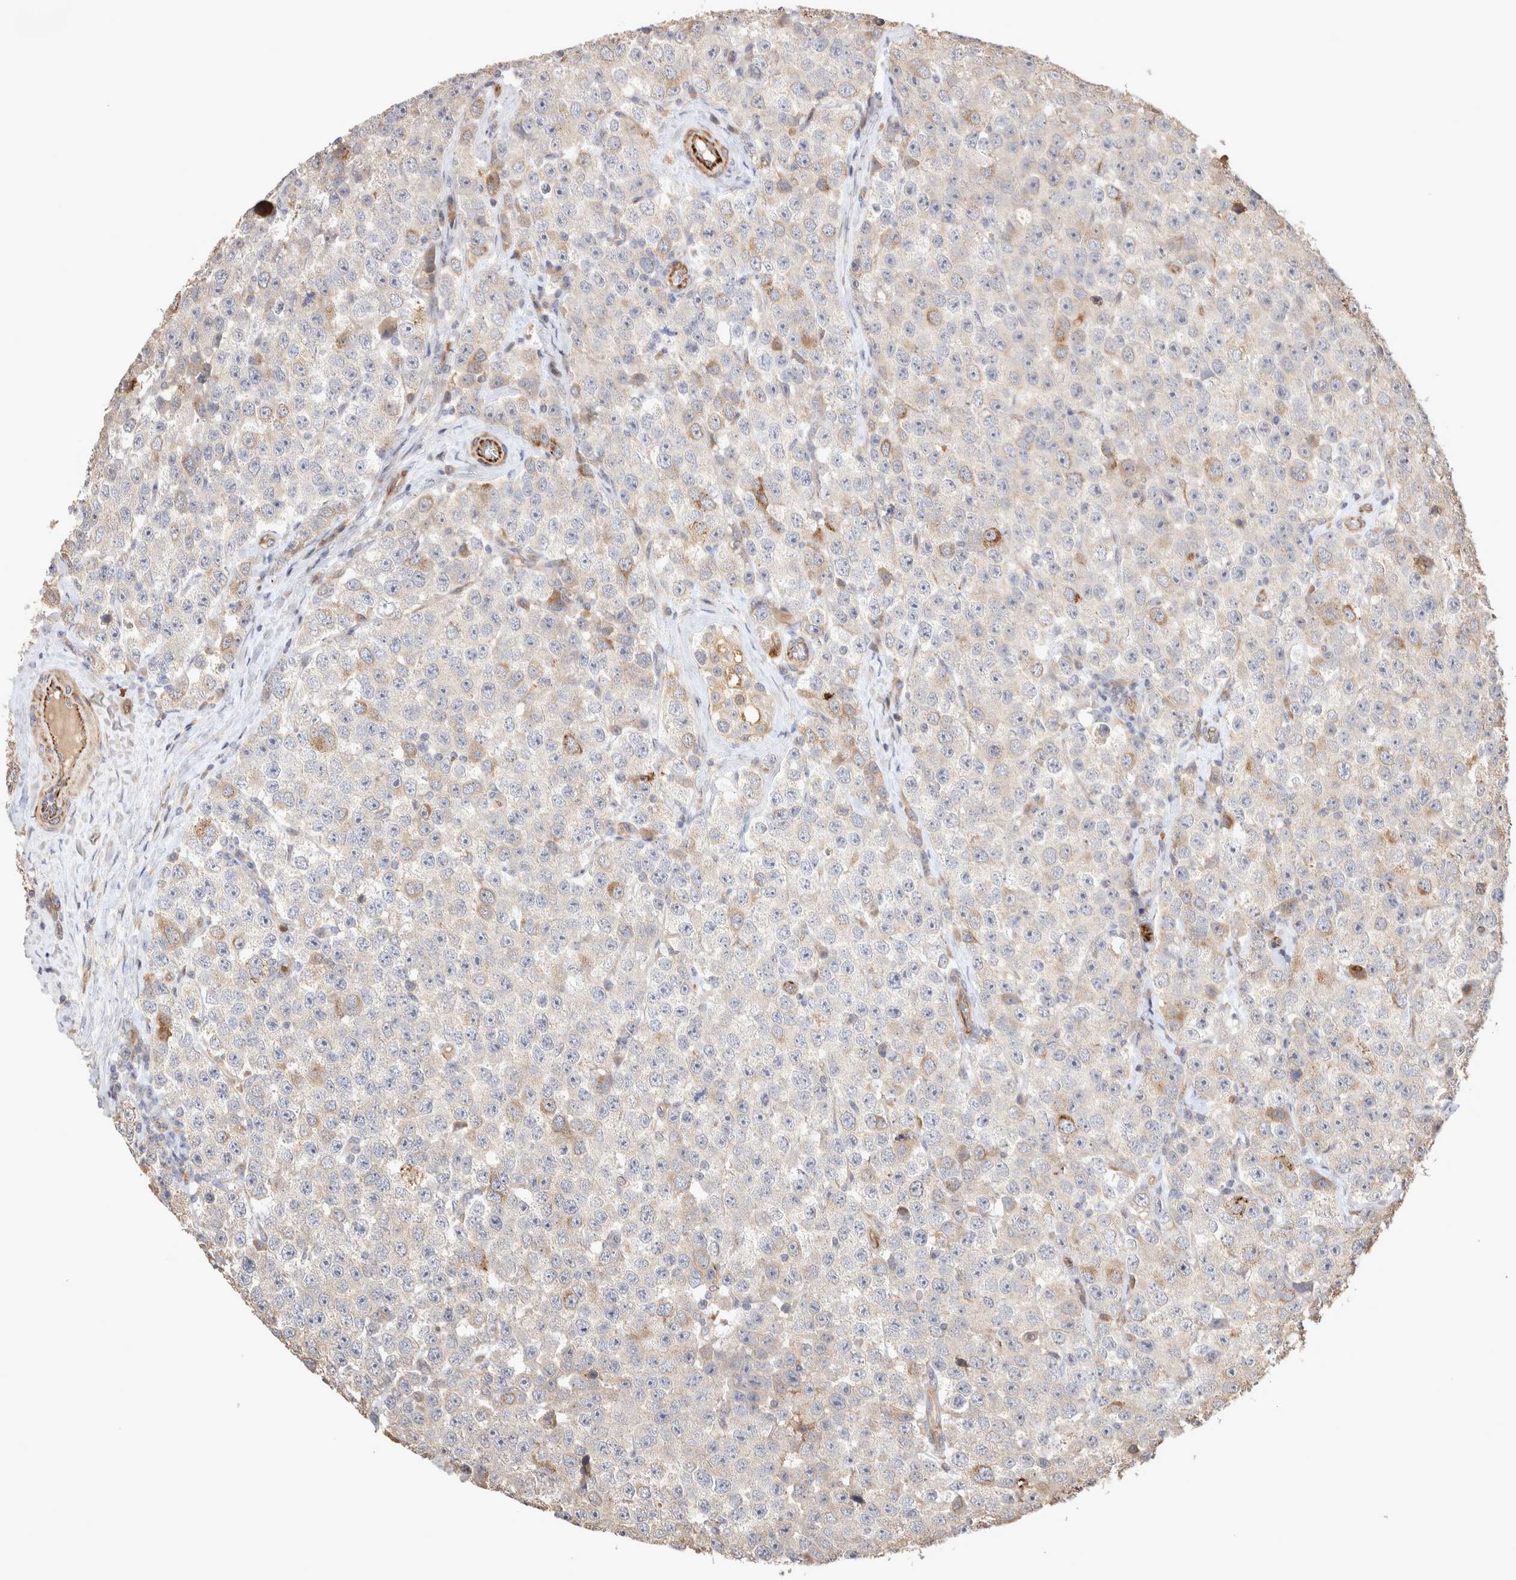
{"staining": {"intensity": "moderate", "quantity": "<25%", "location": "cytoplasmic/membranous"}, "tissue": "testis cancer", "cell_type": "Tumor cells", "image_type": "cancer", "snomed": [{"axis": "morphology", "description": "Seminoma, NOS"}, {"axis": "morphology", "description": "Carcinoma, Embryonal, NOS"}, {"axis": "topography", "description": "Testis"}], "caption": "Protein expression analysis of testis cancer reveals moderate cytoplasmic/membranous positivity in about <25% of tumor cells. (Stains: DAB in brown, nuclei in blue, Microscopy: brightfield microscopy at high magnification).", "gene": "NMU", "patient": {"sex": "male", "age": 28}}